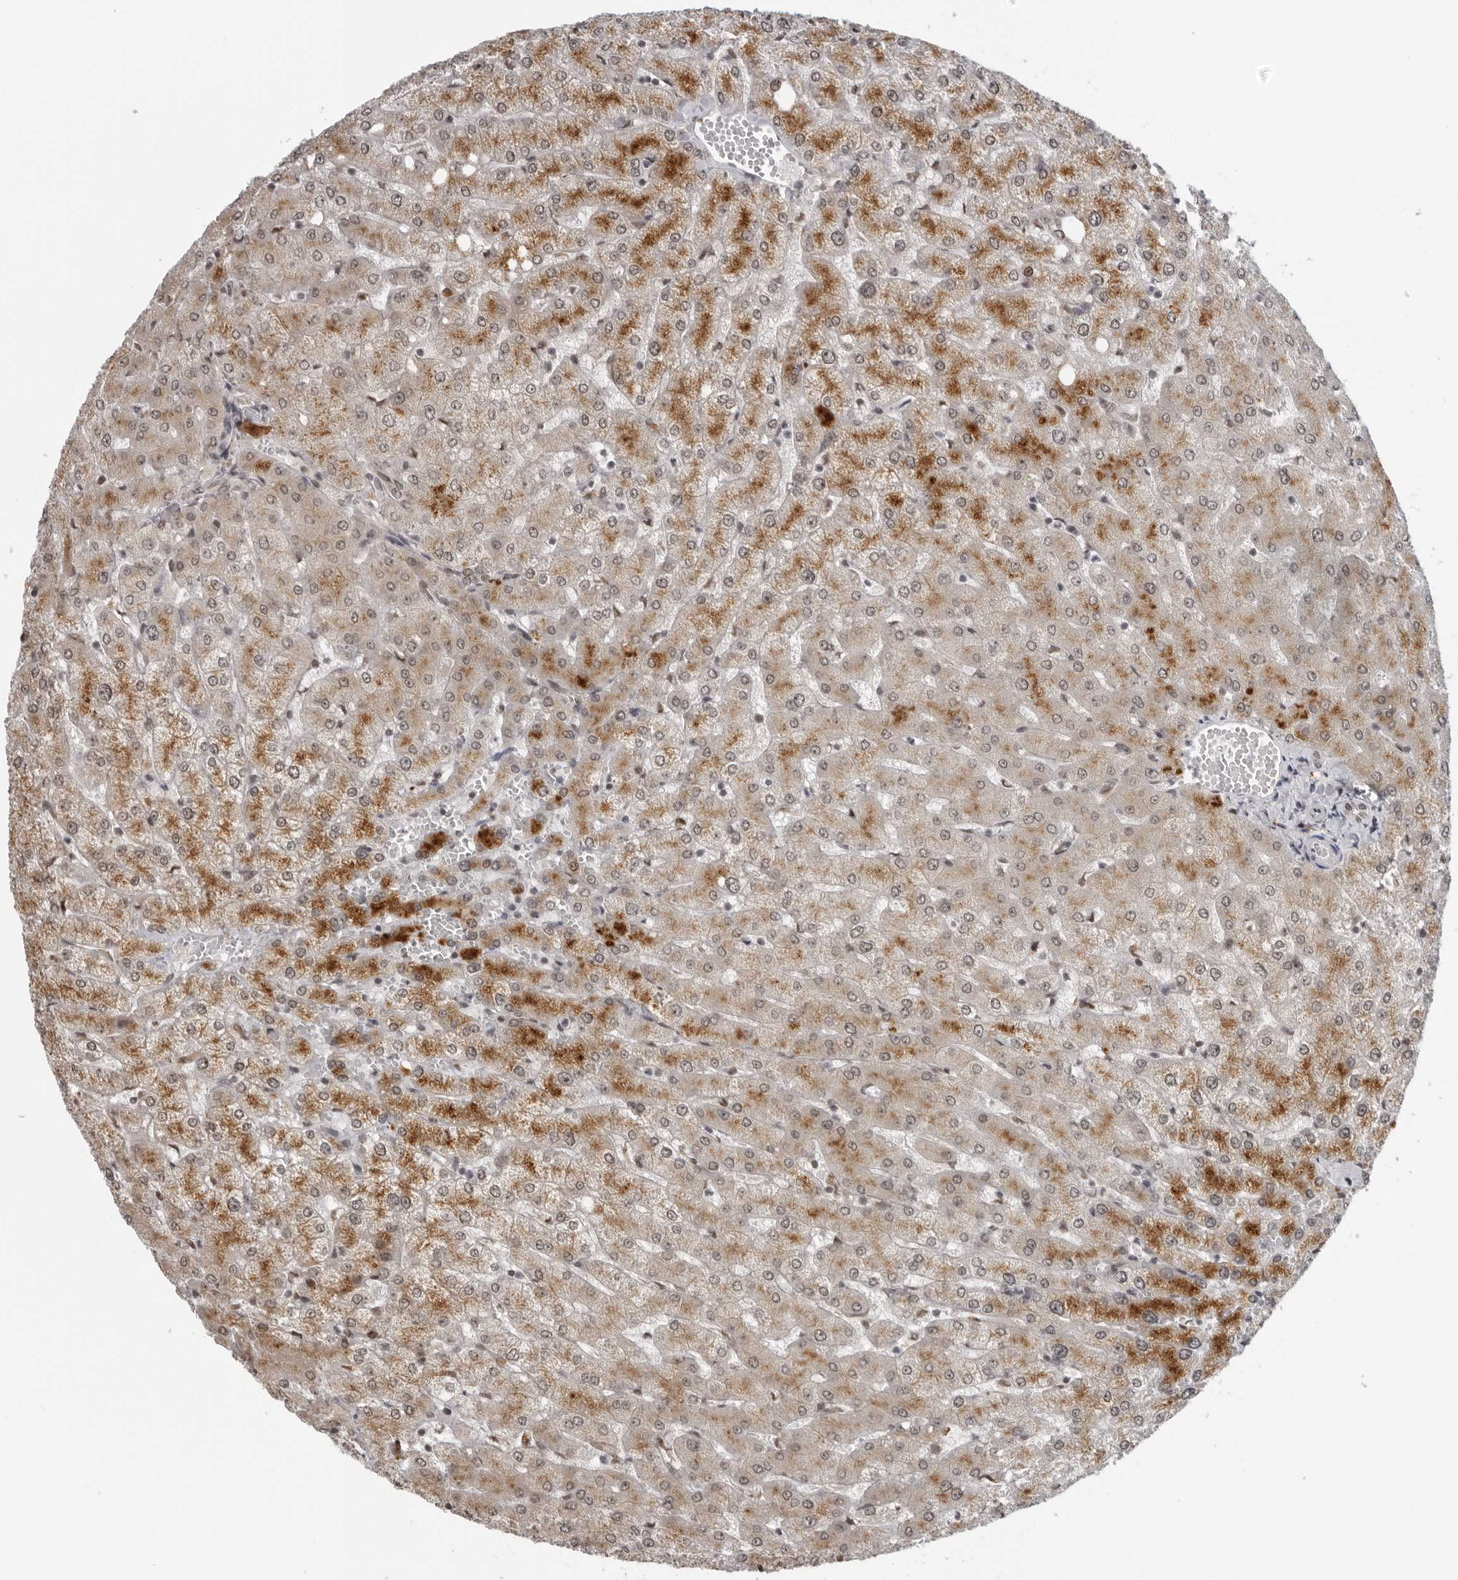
{"staining": {"intensity": "weak", "quantity": "<25%", "location": "cytoplasmic/membranous"}, "tissue": "liver", "cell_type": "Cholangiocytes", "image_type": "normal", "snomed": [{"axis": "morphology", "description": "Normal tissue, NOS"}, {"axis": "topography", "description": "Liver"}], "caption": "The immunohistochemistry (IHC) photomicrograph has no significant positivity in cholangiocytes of liver.", "gene": "MAF", "patient": {"sex": "female", "age": 54}}